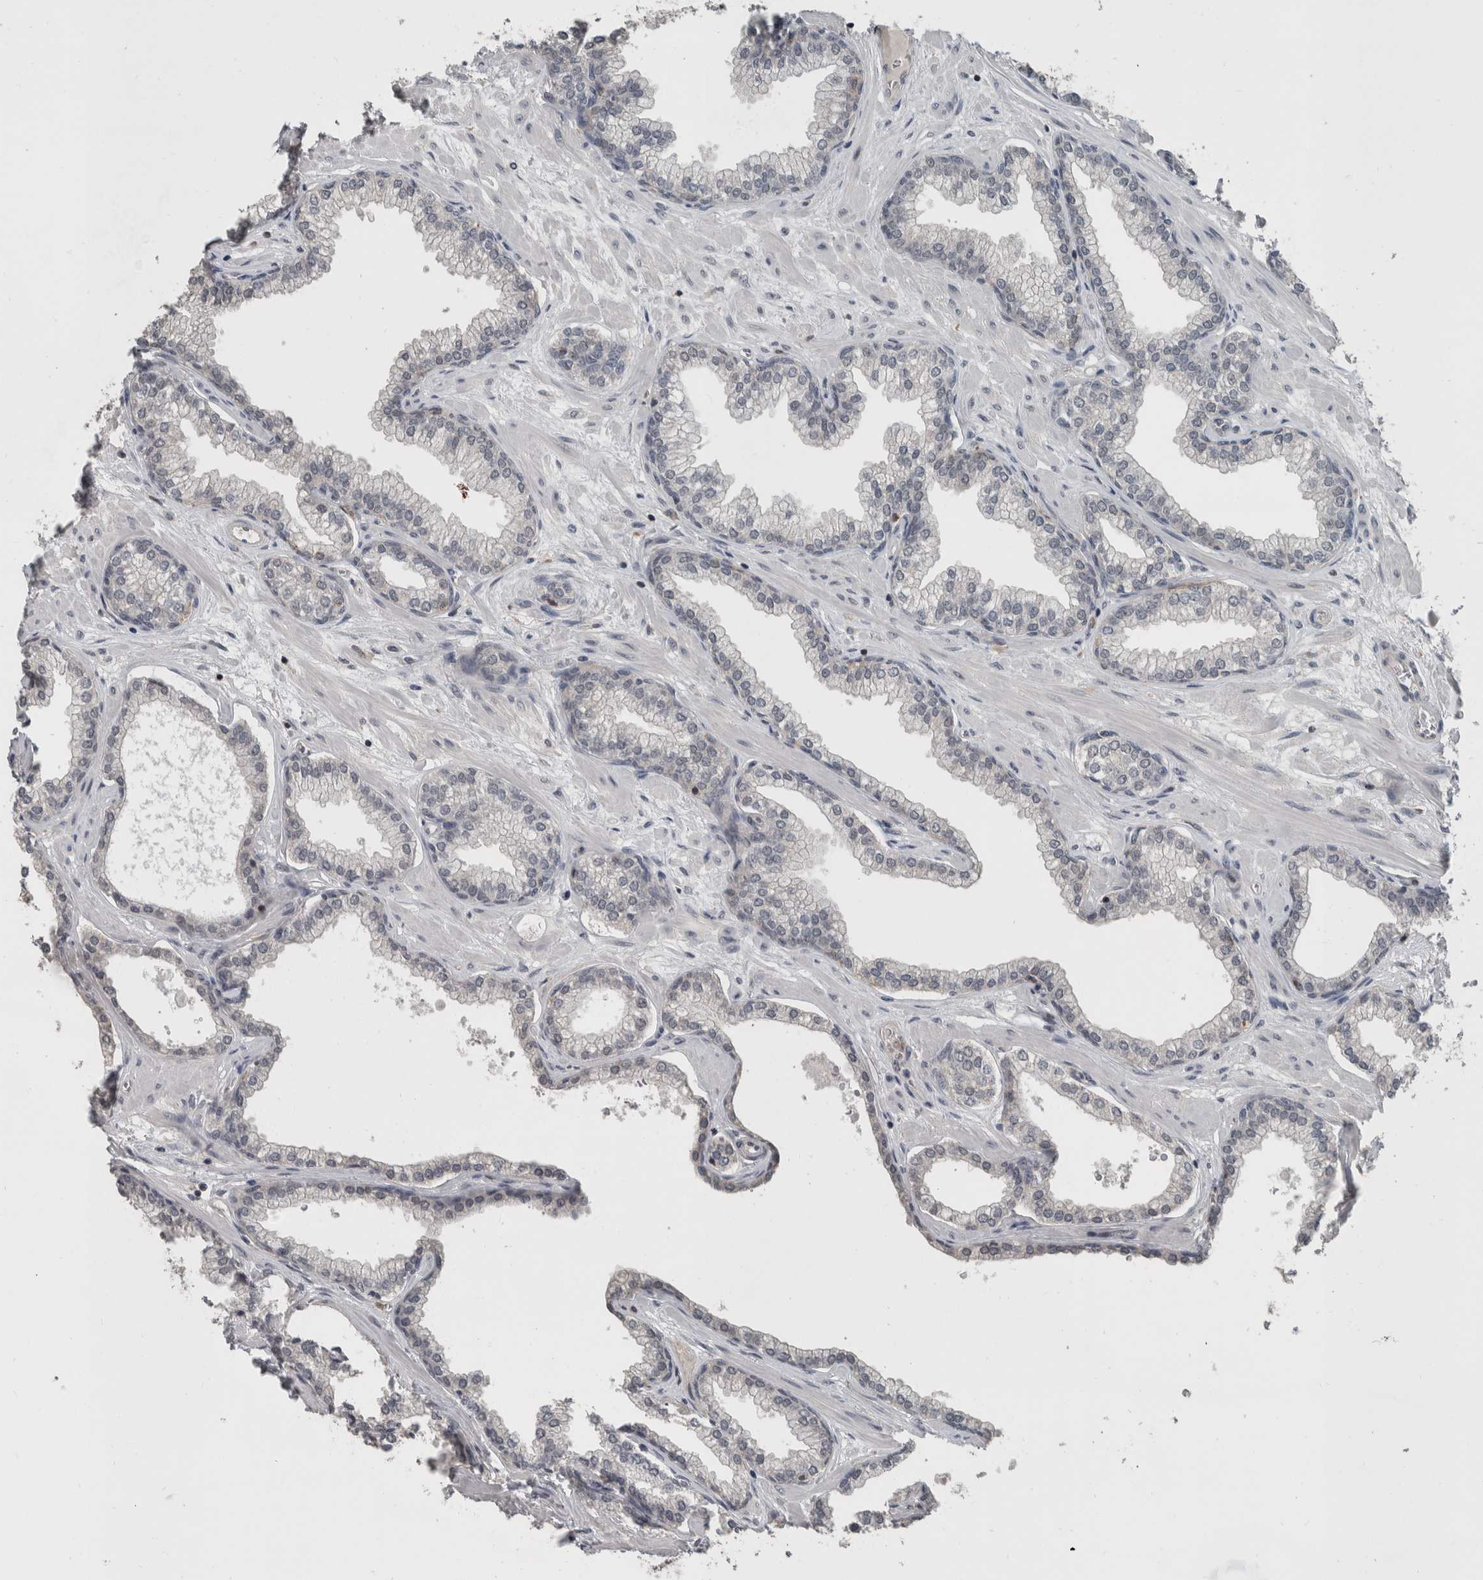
{"staining": {"intensity": "moderate", "quantity": "25%-75%", "location": "nuclear"}, "tissue": "prostate", "cell_type": "Glandular cells", "image_type": "normal", "snomed": [{"axis": "morphology", "description": "Normal tissue, NOS"}, {"axis": "morphology", "description": "Urothelial carcinoma, Low grade"}, {"axis": "topography", "description": "Urinary bladder"}, {"axis": "topography", "description": "Prostate"}], "caption": "Immunohistochemistry (IHC) histopathology image of unremarkable human prostate stained for a protein (brown), which demonstrates medium levels of moderate nuclear expression in approximately 25%-75% of glandular cells.", "gene": "ZBTB21", "patient": {"sex": "male", "age": 60}}